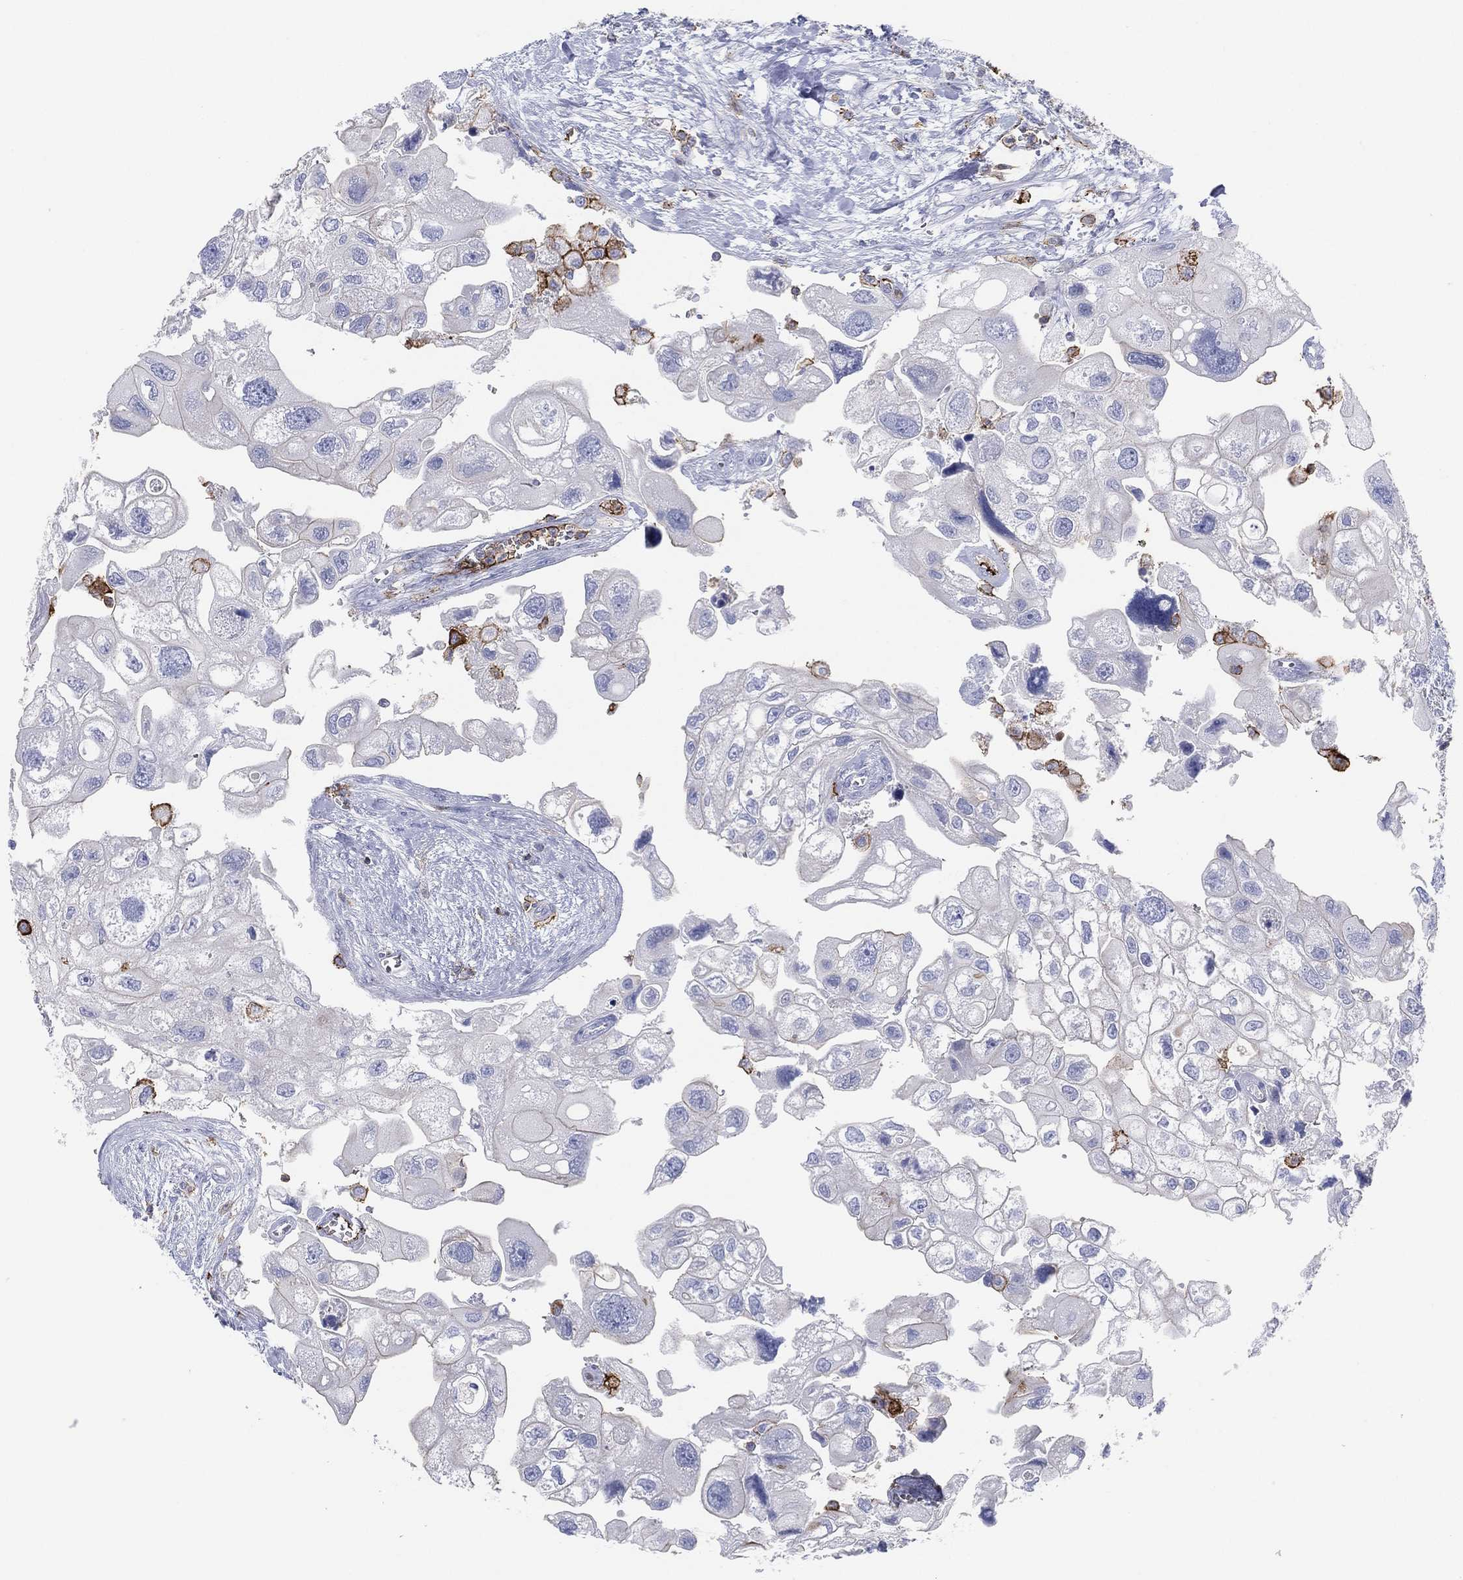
{"staining": {"intensity": "negative", "quantity": "none", "location": "none"}, "tissue": "urothelial cancer", "cell_type": "Tumor cells", "image_type": "cancer", "snomed": [{"axis": "morphology", "description": "Urothelial carcinoma, High grade"}, {"axis": "topography", "description": "Urinary bladder"}], "caption": "This is a micrograph of immunohistochemistry (IHC) staining of high-grade urothelial carcinoma, which shows no positivity in tumor cells.", "gene": "SELPLG", "patient": {"sex": "male", "age": 59}}